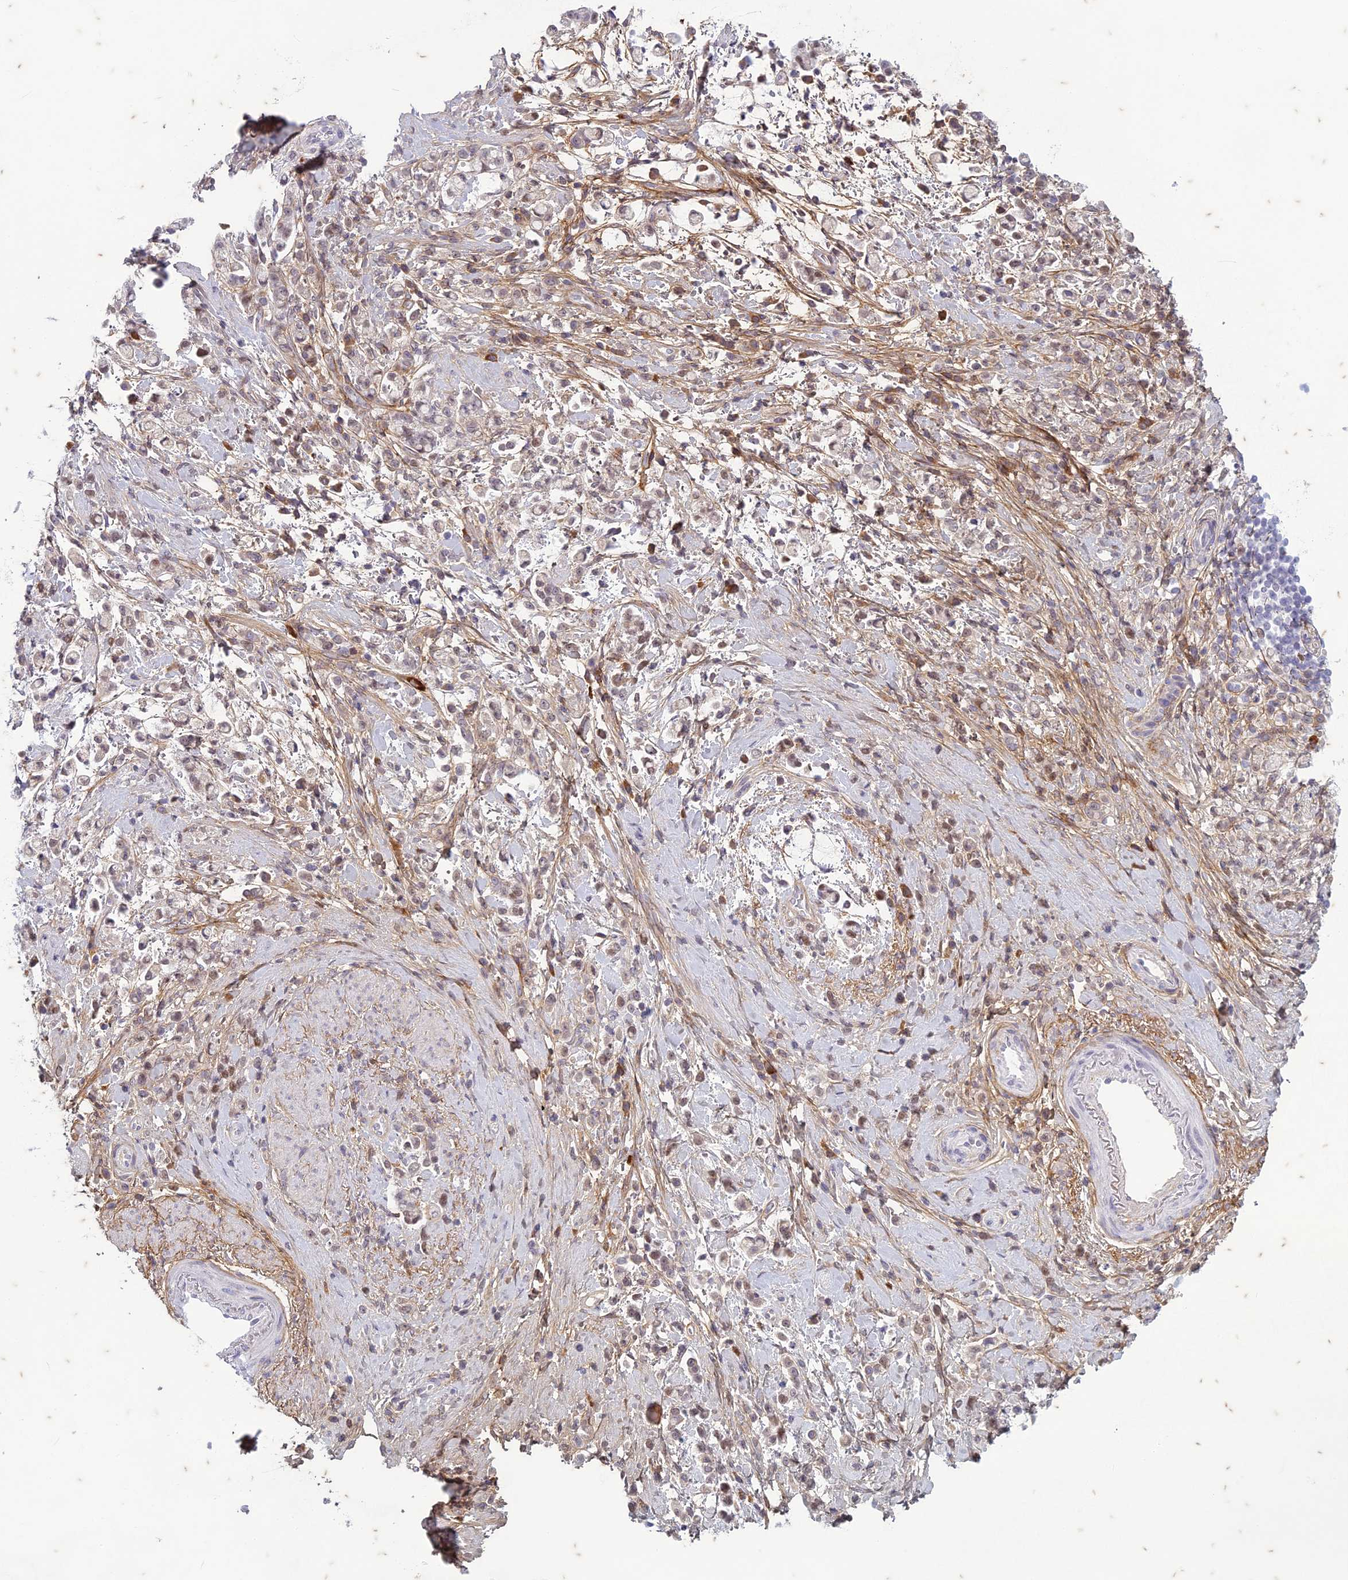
{"staining": {"intensity": "weak", "quantity": "25%-75%", "location": "nuclear"}, "tissue": "stomach cancer", "cell_type": "Tumor cells", "image_type": "cancer", "snomed": [{"axis": "morphology", "description": "Adenocarcinoma, NOS"}, {"axis": "topography", "description": "Stomach"}], "caption": "Human stomach adenocarcinoma stained with a protein marker displays weak staining in tumor cells.", "gene": "PABPN1L", "patient": {"sex": "female", "age": 60}}